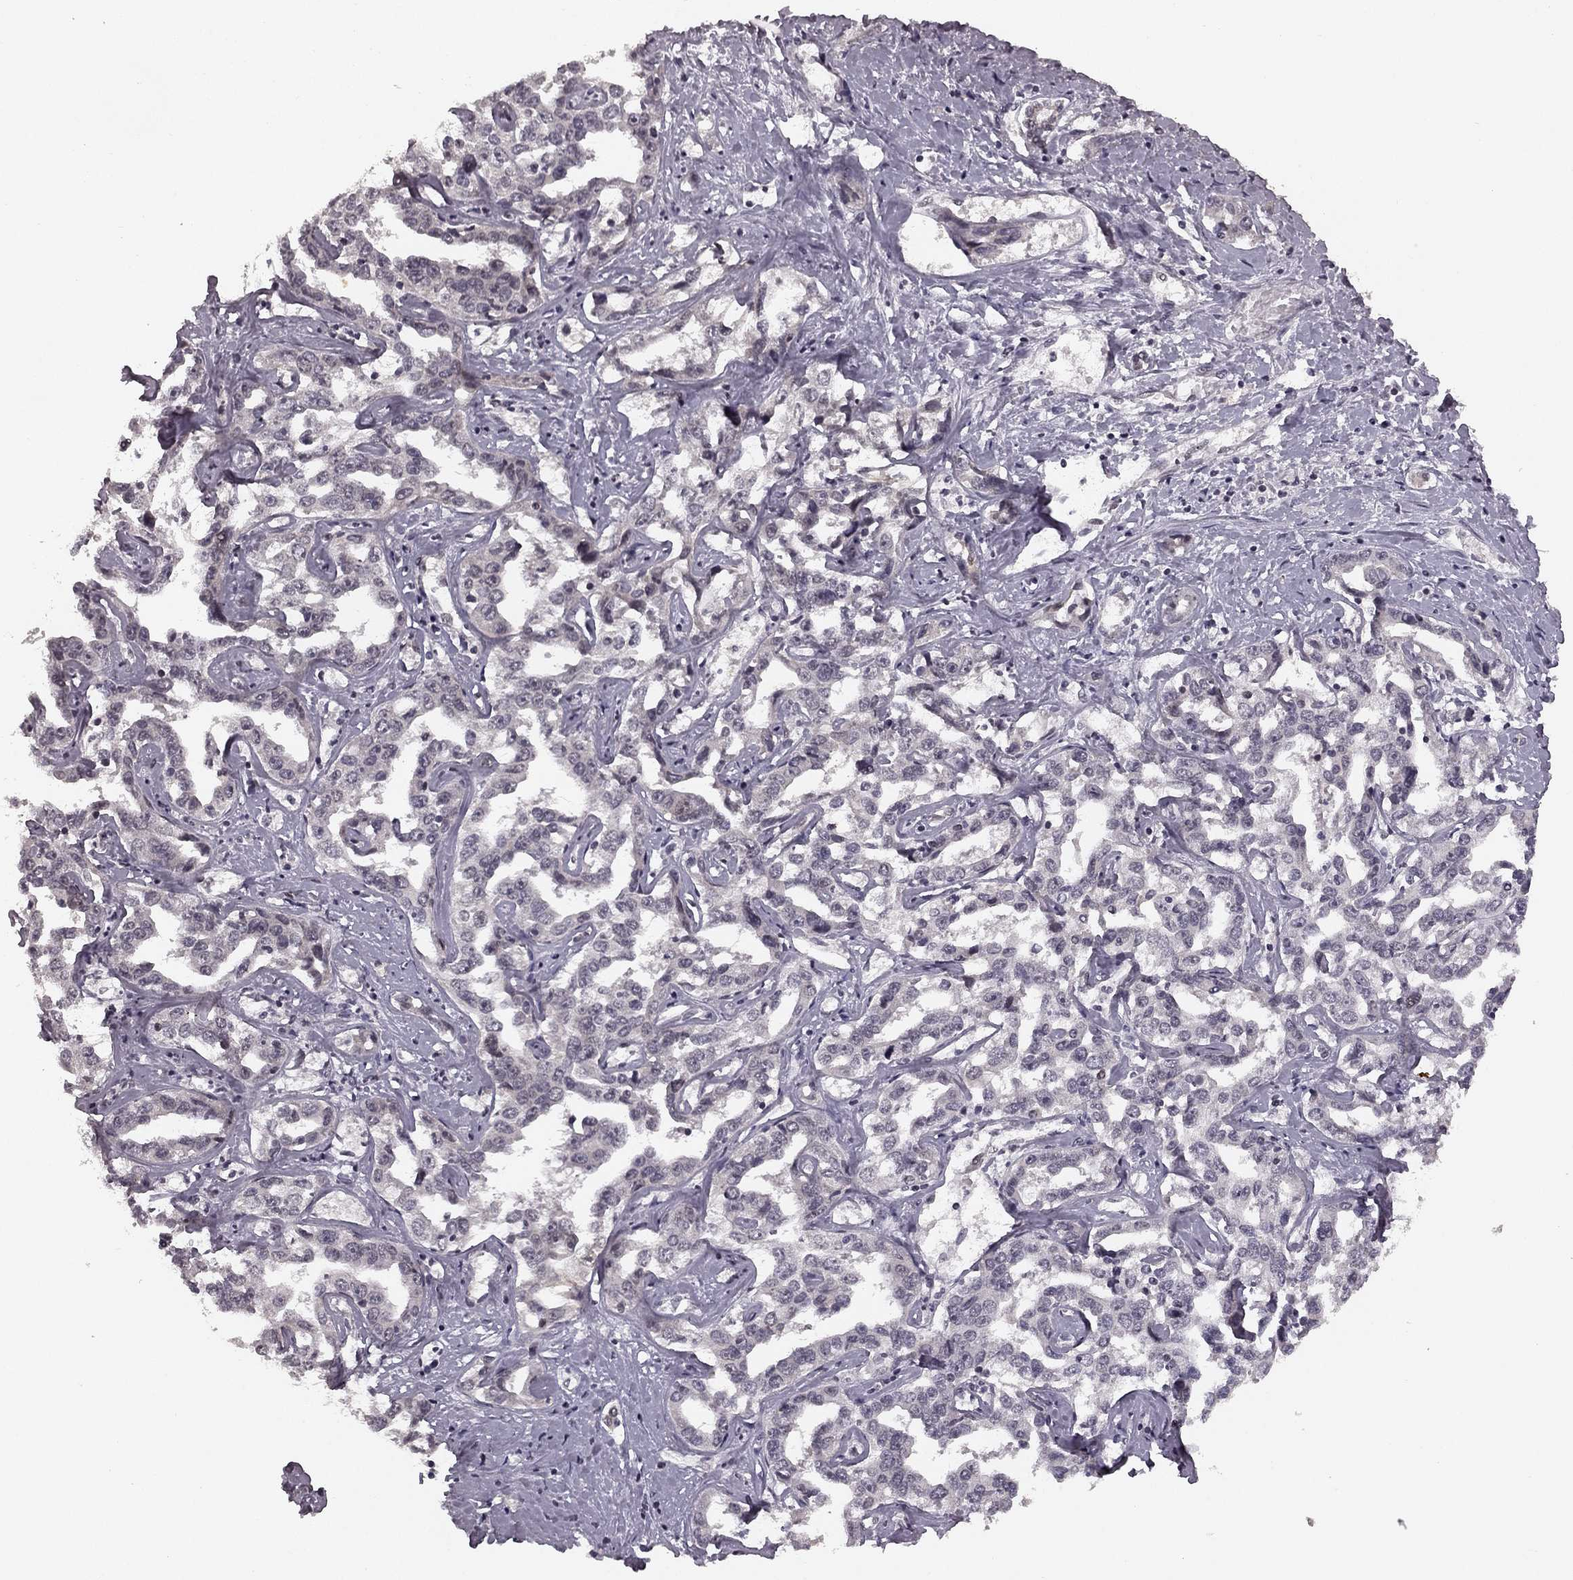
{"staining": {"intensity": "negative", "quantity": "none", "location": "none"}, "tissue": "liver cancer", "cell_type": "Tumor cells", "image_type": "cancer", "snomed": [{"axis": "morphology", "description": "Cholangiocarcinoma"}, {"axis": "topography", "description": "Liver"}], "caption": "Human liver cancer (cholangiocarcinoma) stained for a protein using immunohistochemistry shows no expression in tumor cells.", "gene": "HCN4", "patient": {"sex": "male", "age": 59}}